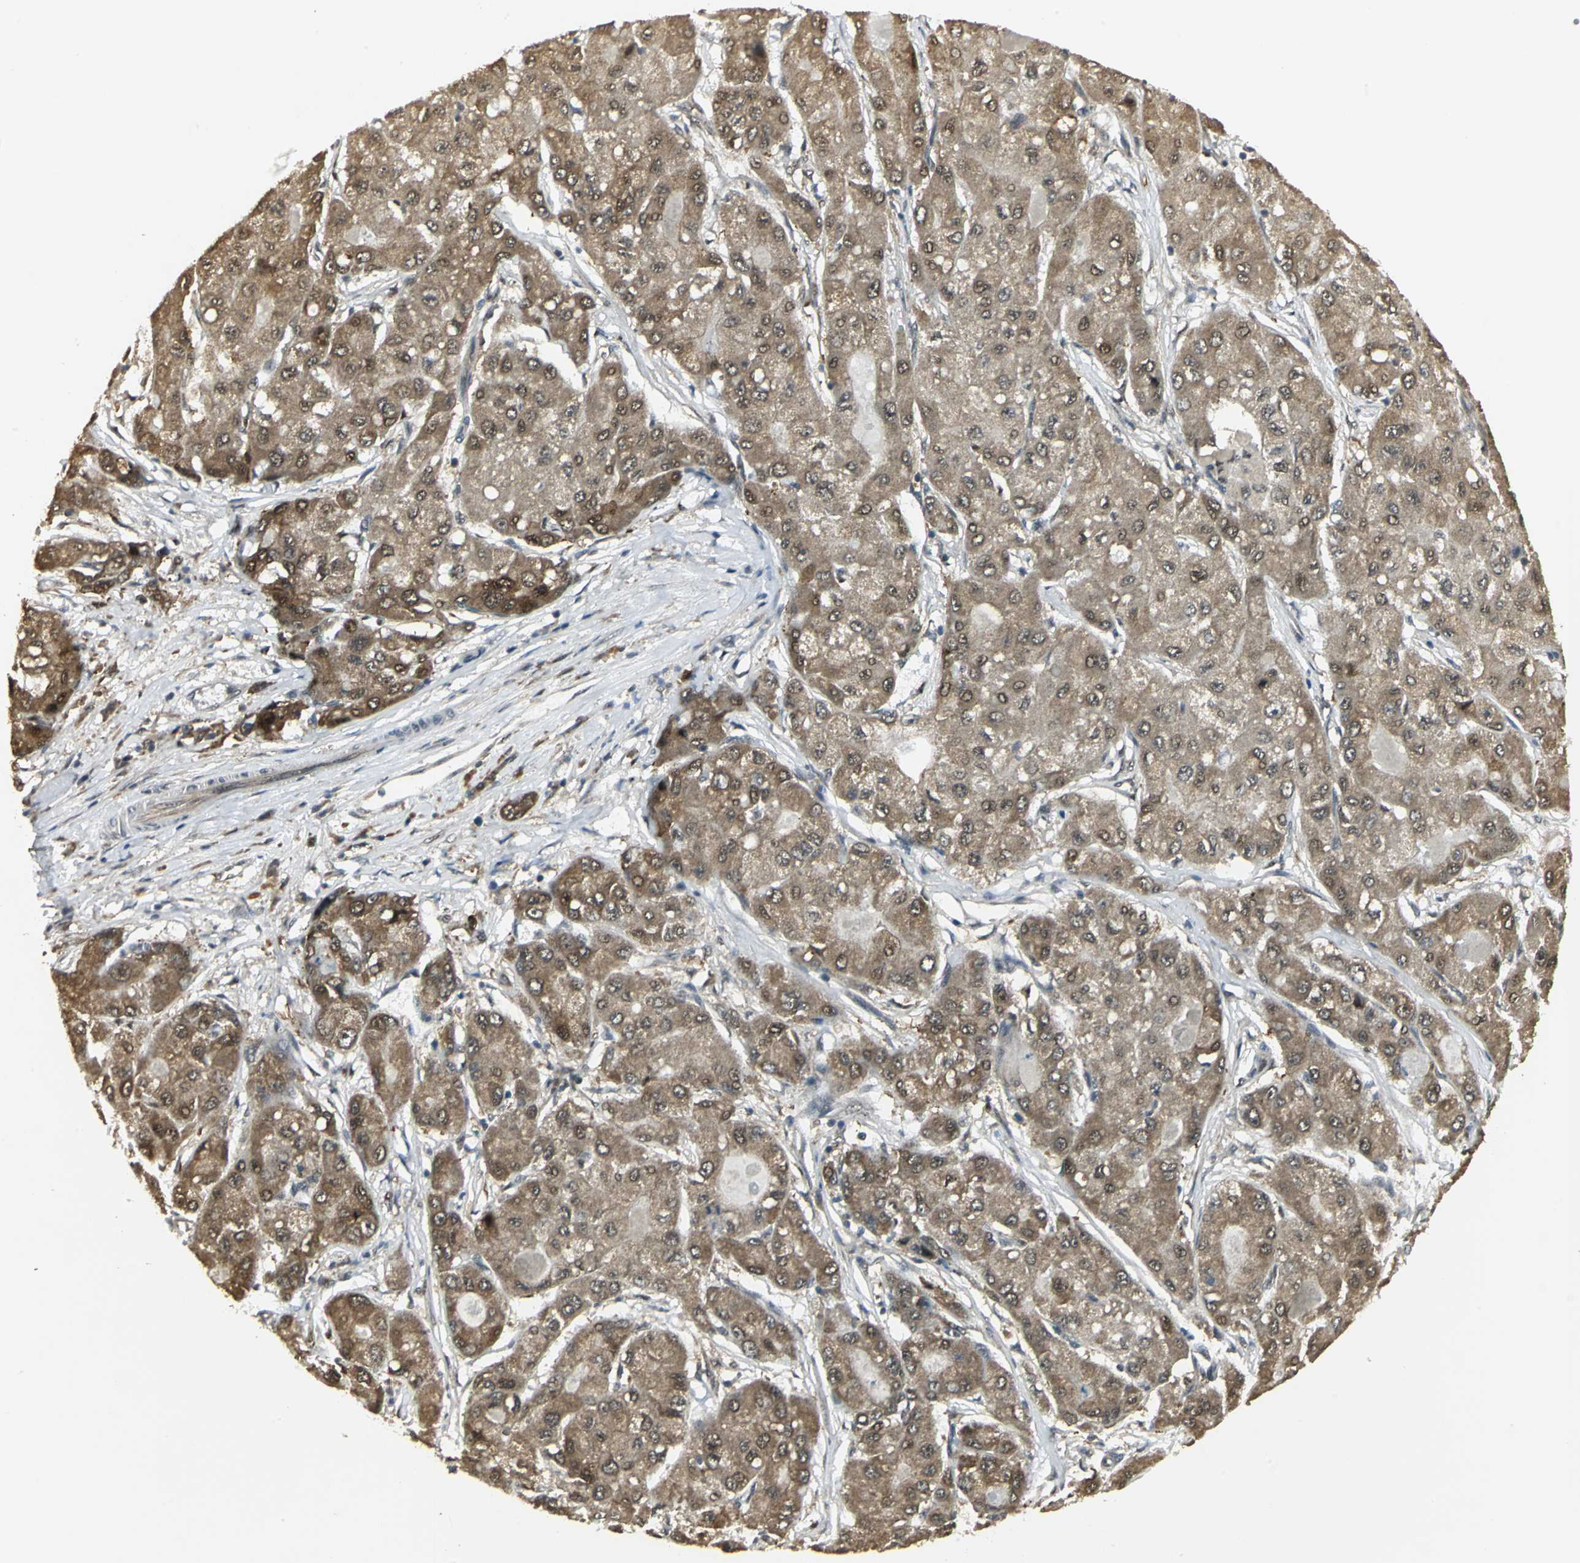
{"staining": {"intensity": "moderate", "quantity": ">75%", "location": "cytoplasmic/membranous,nuclear"}, "tissue": "liver cancer", "cell_type": "Tumor cells", "image_type": "cancer", "snomed": [{"axis": "morphology", "description": "Carcinoma, Hepatocellular, NOS"}, {"axis": "topography", "description": "Liver"}], "caption": "Protein expression analysis of human hepatocellular carcinoma (liver) reveals moderate cytoplasmic/membranous and nuclear positivity in approximately >75% of tumor cells.", "gene": "PSMC4", "patient": {"sex": "male", "age": 80}}